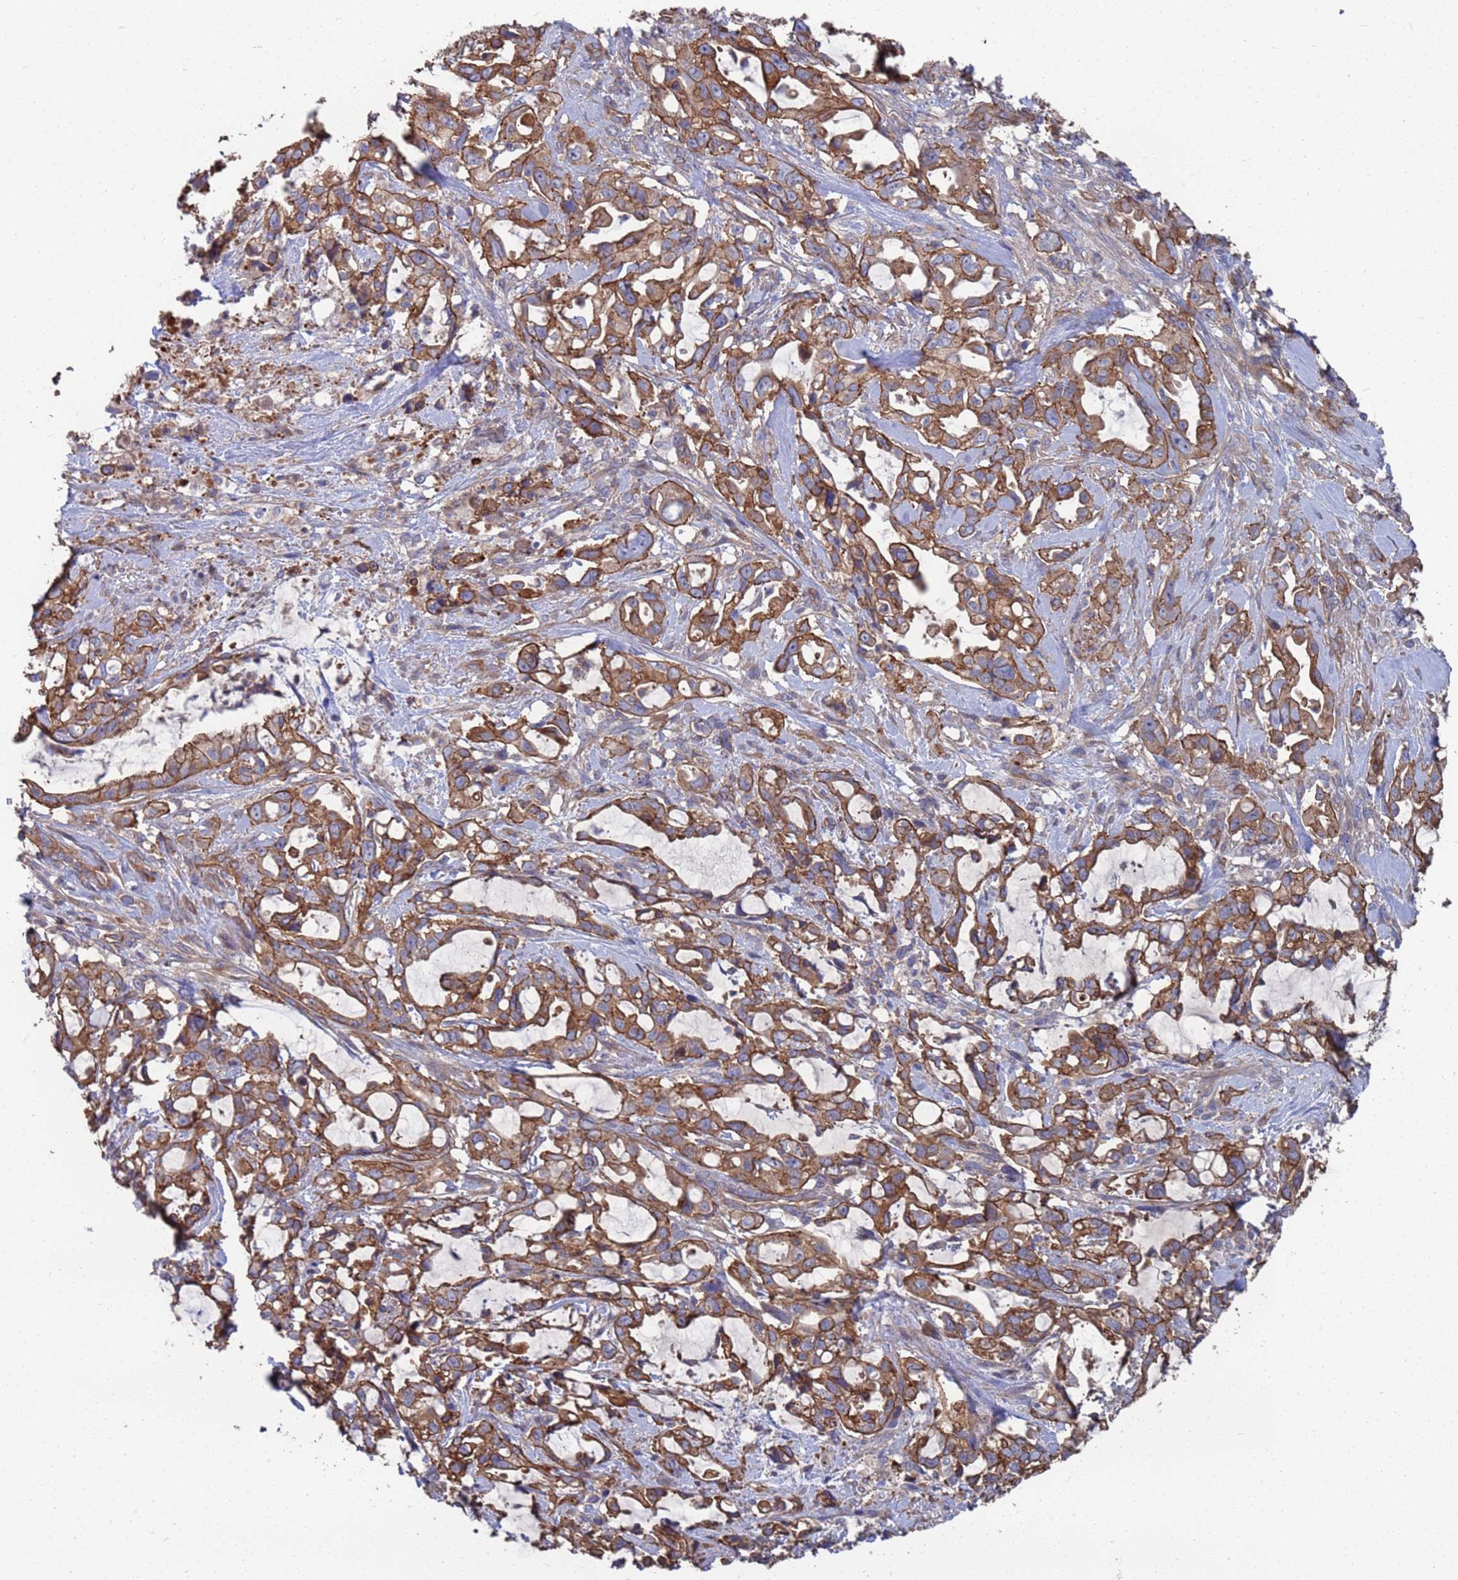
{"staining": {"intensity": "strong", "quantity": ">75%", "location": "cytoplasmic/membranous"}, "tissue": "pancreatic cancer", "cell_type": "Tumor cells", "image_type": "cancer", "snomed": [{"axis": "morphology", "description": "Adenocarcinoma, NOS"}, {"axis": "topography", "description": "Pancreas"}], "caption": "A brown stain labels strong cytoplasmic/membranous staining of a protein in human adenocarcinoma (pancreatic) tumor cells. The protein is shown in brown color, while the nuclei are stained blue.", "gene": "NDUFAF6", "patient": {"sex": "female", "age": 61}}